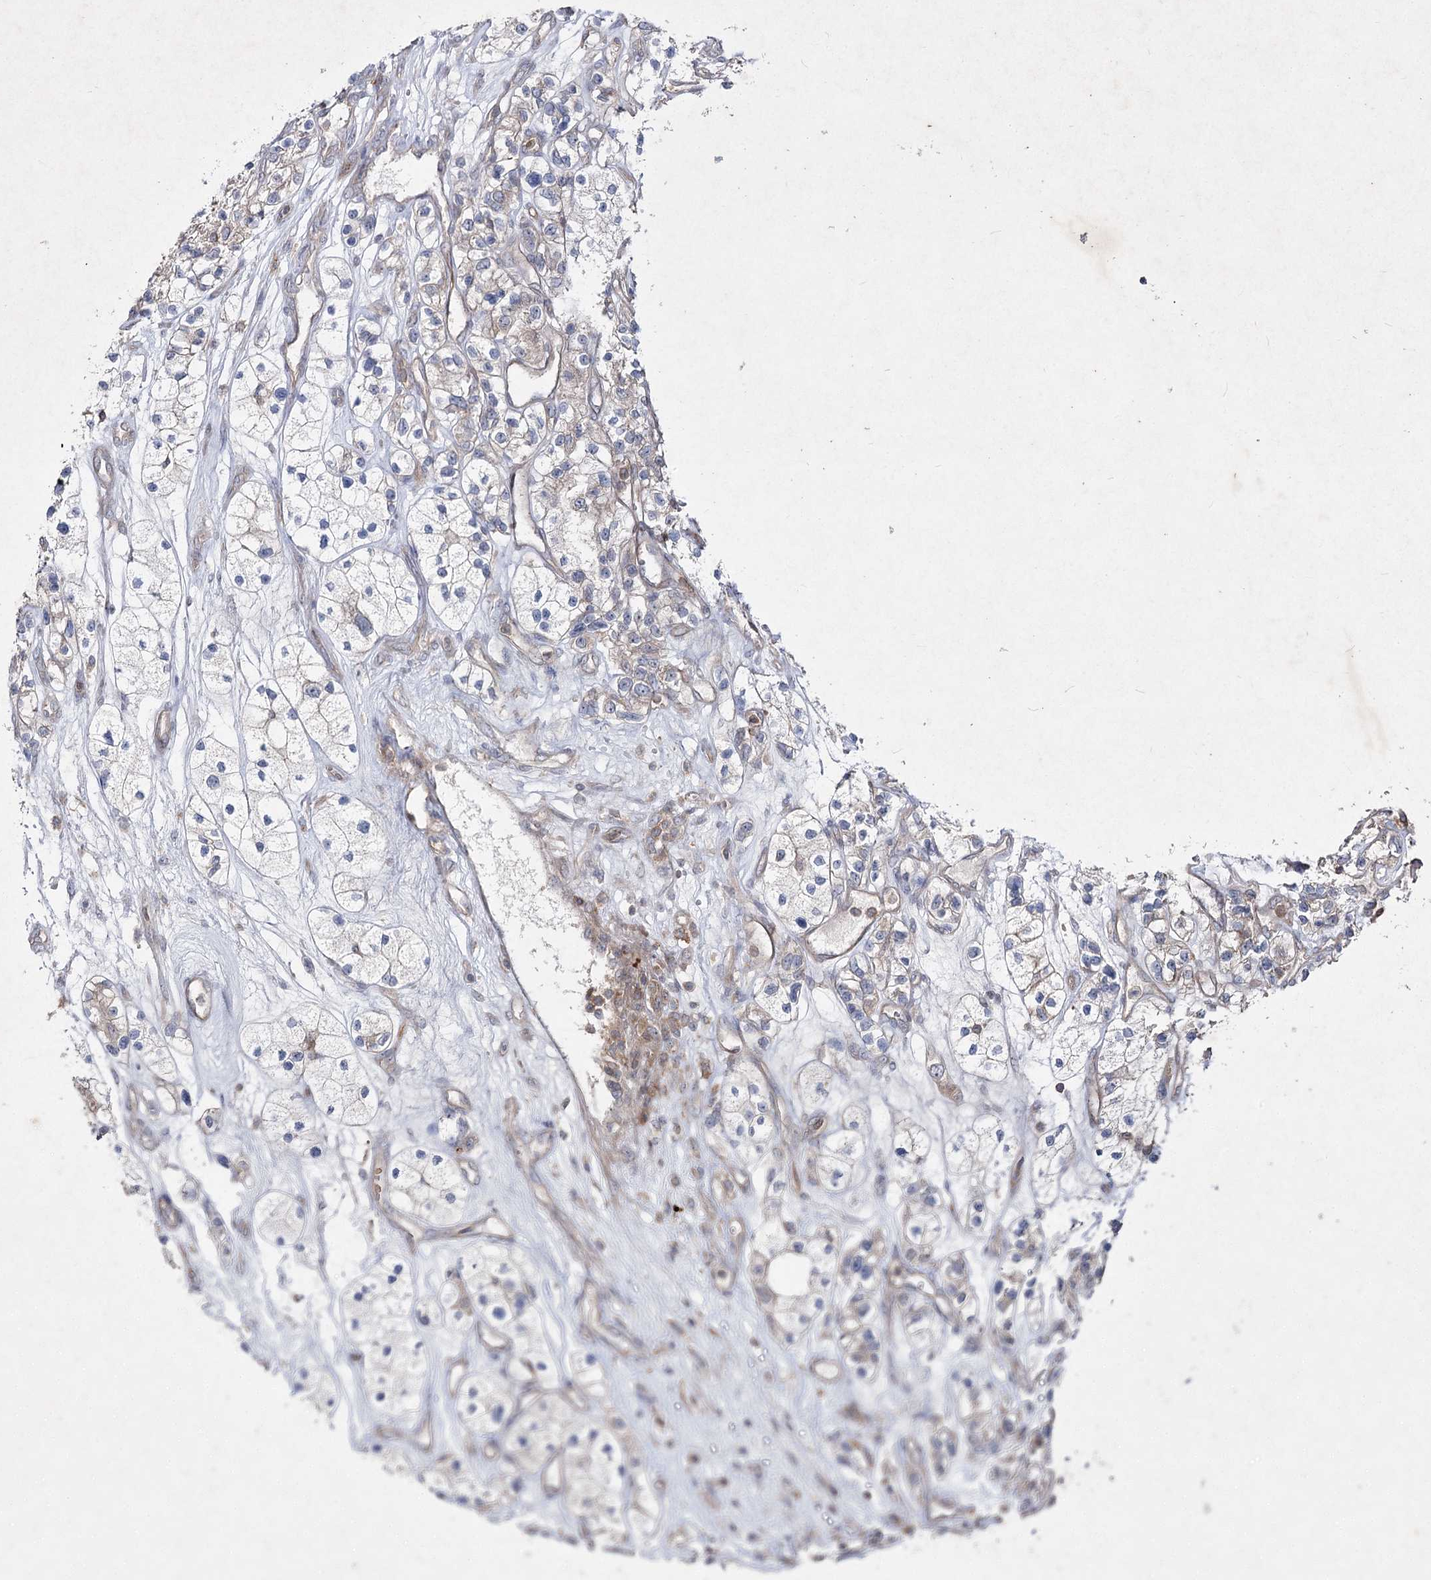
{"staining": {"intensity": "weak", "quantity": "<25%", "location": "cytoplasmic/membranous"}, "tissue": "renal cancer", "cell_type": "Tumor cells", "image_type": "cancer", "snomed": [{"axis": "morphology", "description": "Adenocarcinoma, NOS"}, {"axis": "topography", "description": "Kidney"}], "caption": "Histopathology image shows no significant protein positivity in tumor cells of renal cancer (adenocarcinoma).", "gene": "CIB2", "patient": {"sex": "female", "age": 57}}